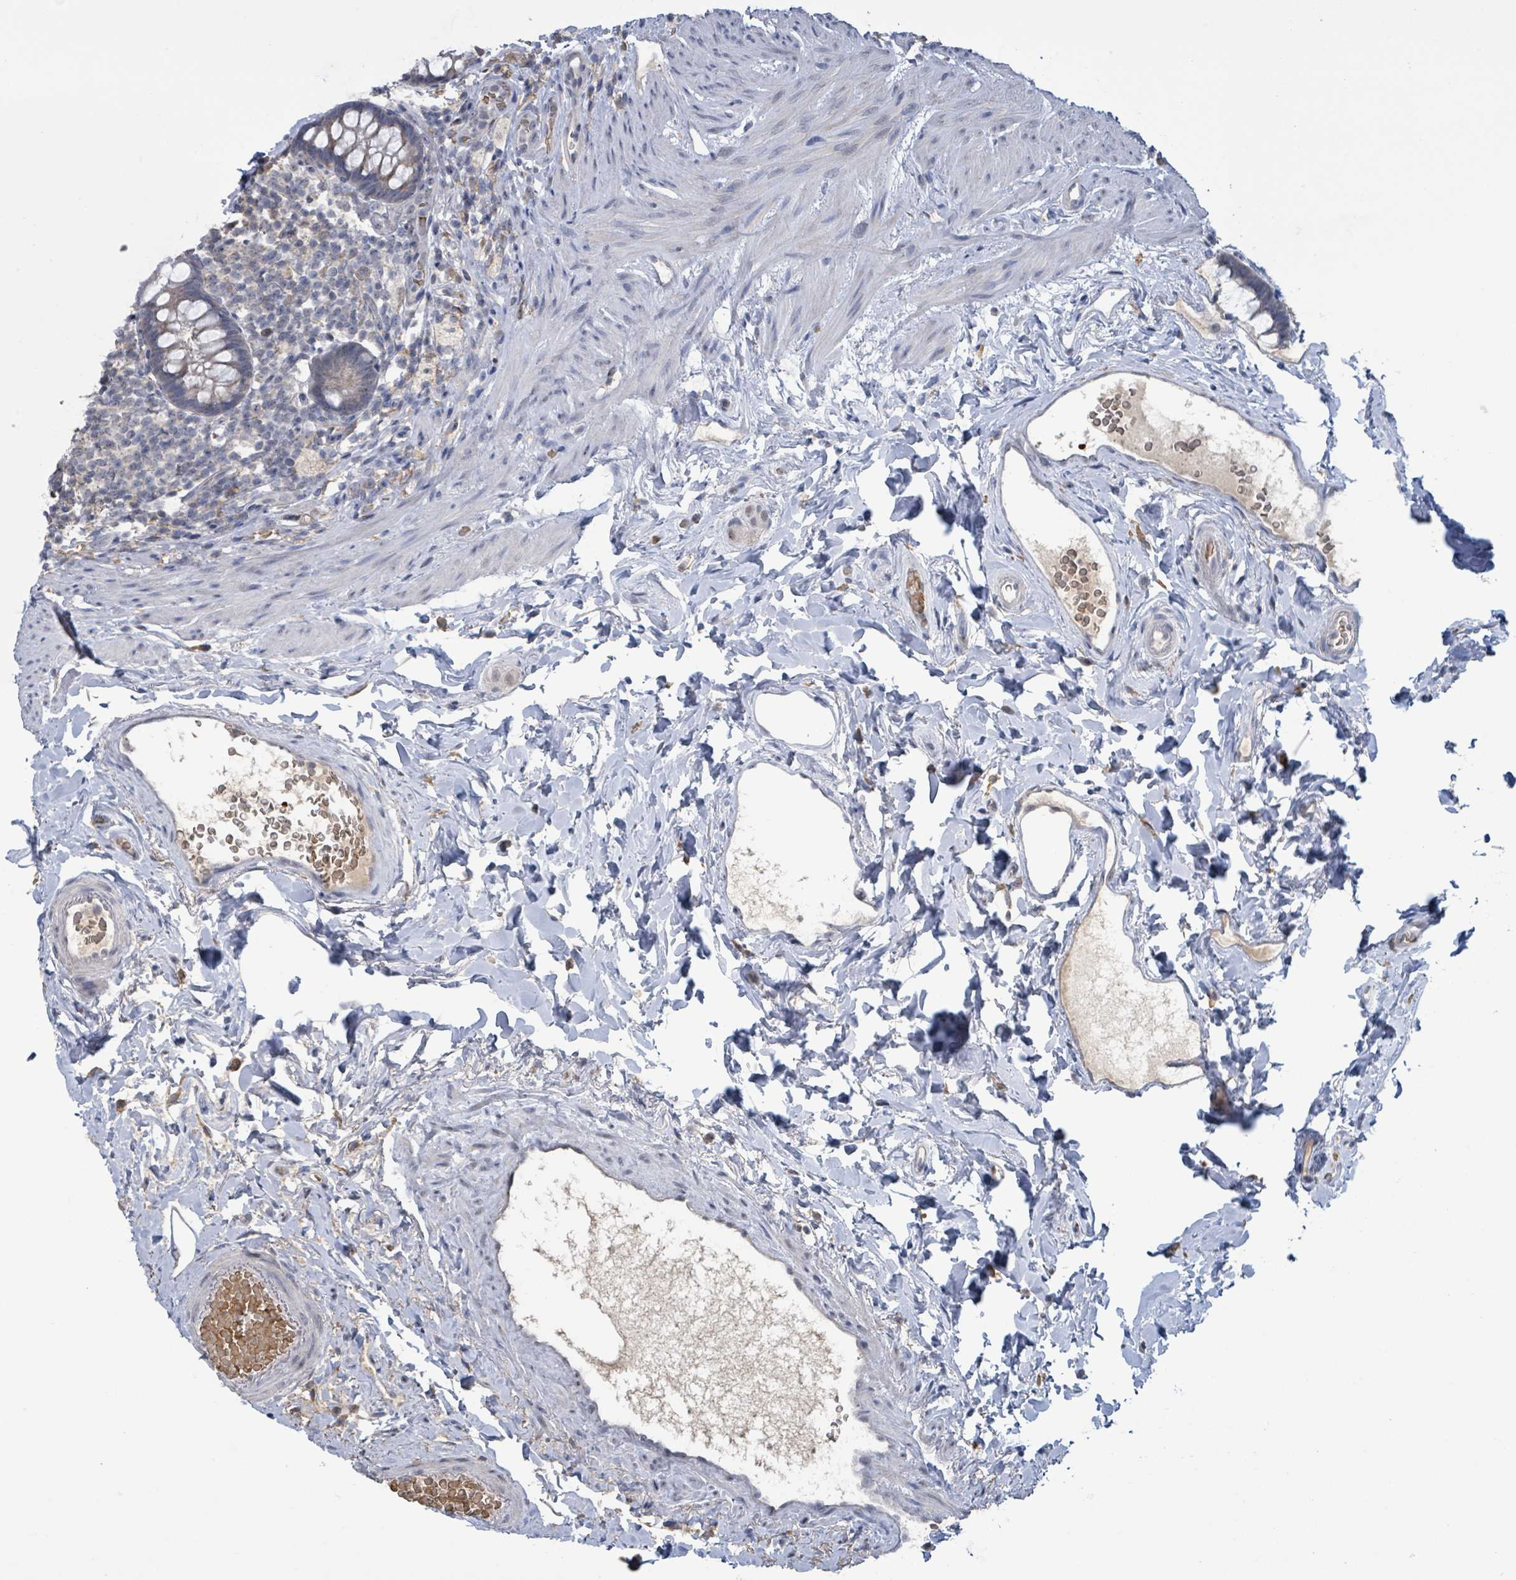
{"staining": {"intensity": "weak", "quantity": "25%-75%", "location": "cytoplasmic/membranous"}, "tissue": "rectum", "cell_type": "Glandular cells", "image_type": "normal", "snomed": [{"axis": "morphology", "description": "Normal tissue, NOS"}, {"axis": "topography", "description": "Rectum"}, {"axis": "topography", "description": "Peripheral nerve tissue"}], "caption": "Immunohistochemistry (IHC) histopathology image of unremarkable rectum stained for a protein (brown), which displays low levels of weak cytoplasmic/membranous expression in about 25%-75% of glandular cells.", "gene": "SEBOX", "patient": {"sex": "female", "age": 69}}